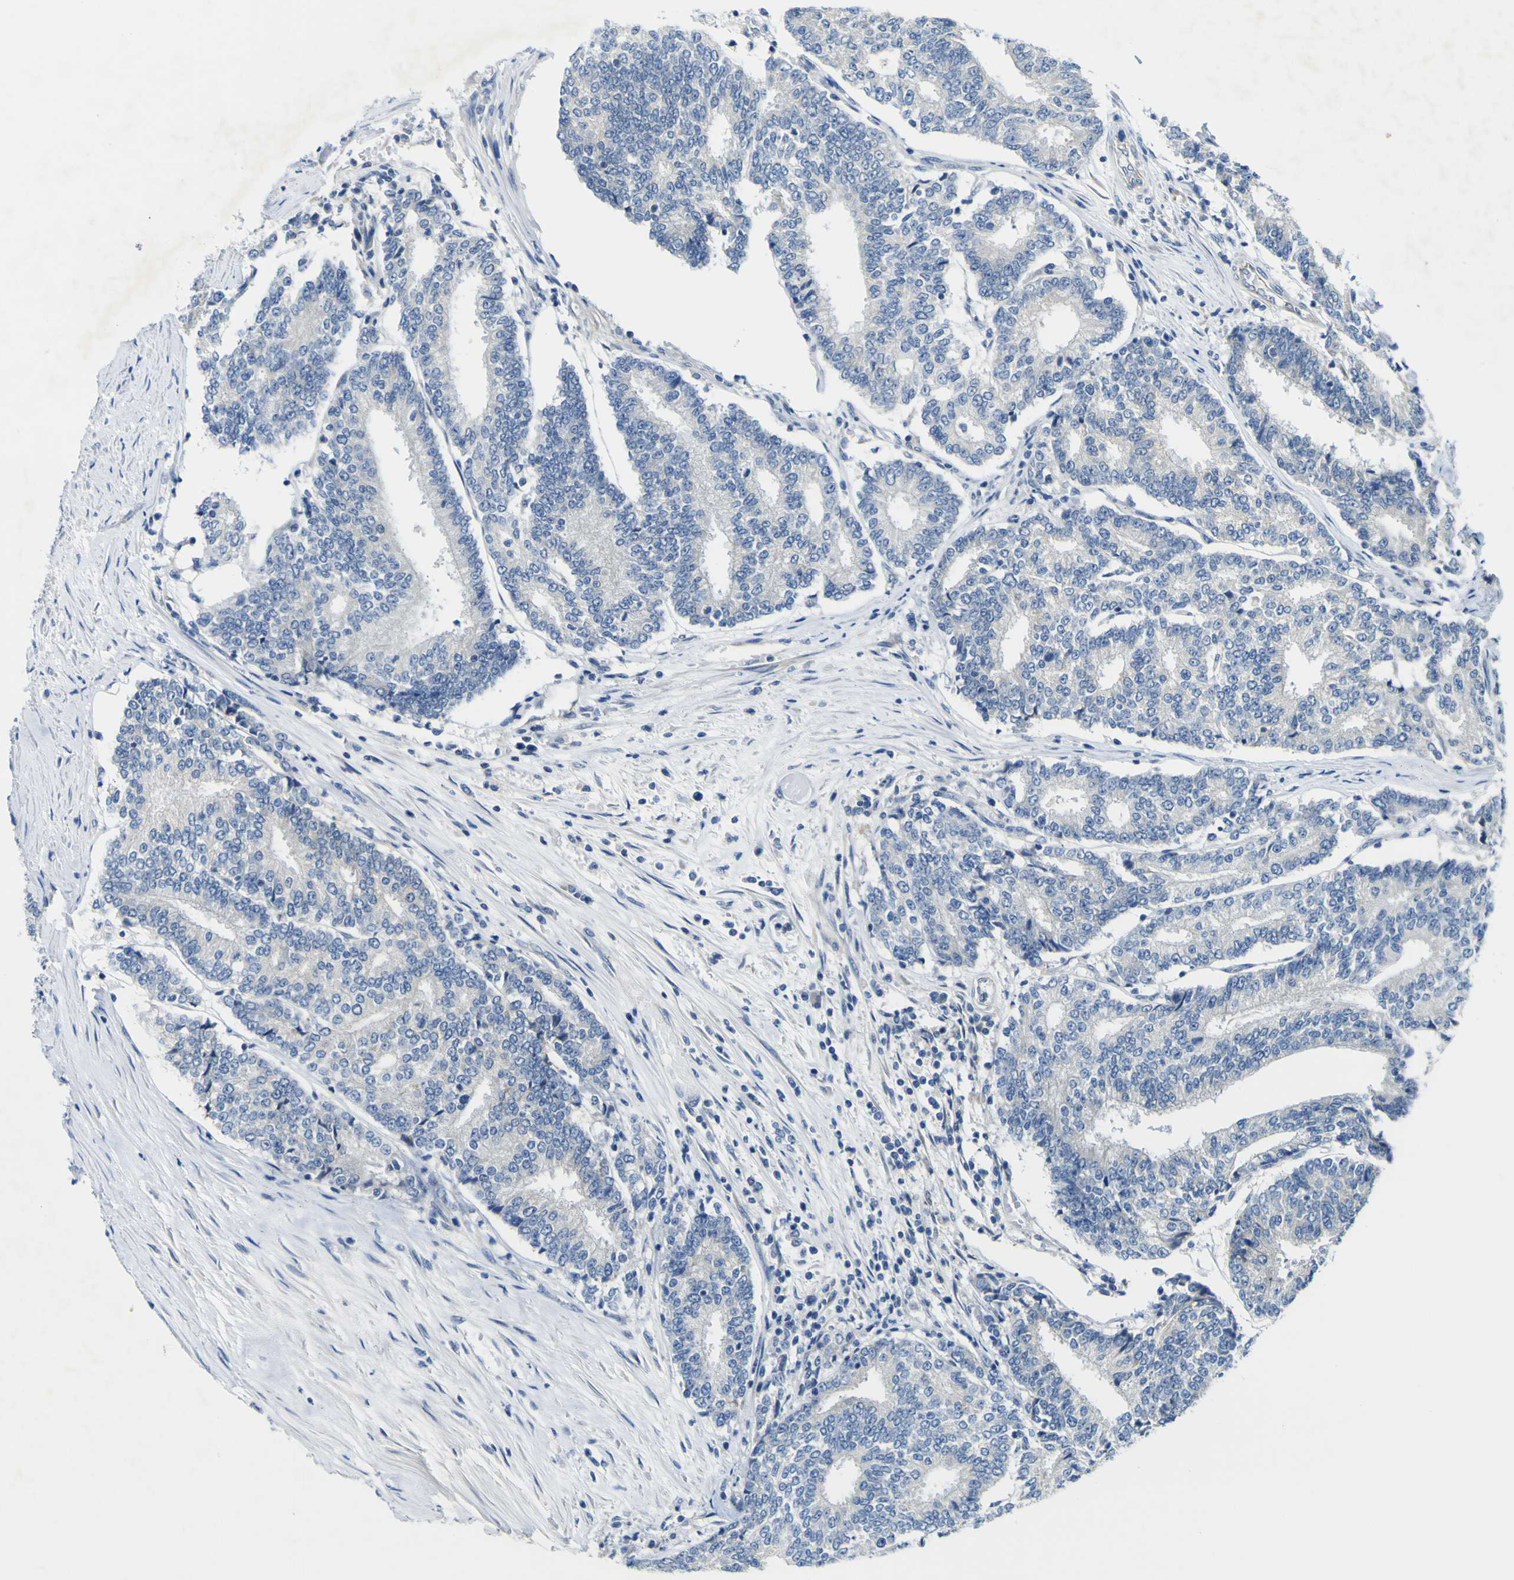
{"staining": {"intensity": "negative", "quantity": "none", "location": "none"}, "tissue": "prostate cancer", "cell_type": "Tumor cells", "image_type": "cancer", "snomed": [{"axis": "morphology", "description": "Normal tissue, NOS"}, {"axis": "morphology", "description": "Adenocarcinoma, High grade"}, {"axis": "topography", "description": "Prostate"}, {"axis": "topography", "description": "Seminal veicle"}], "caption": "Prostate adenocarcinoma (high-grade) stained for a protein using immunohistochemistry exhibits no positivity tumor cells.", "gene": "LDLR", "patient": {"sex": "male", "age": 55}}